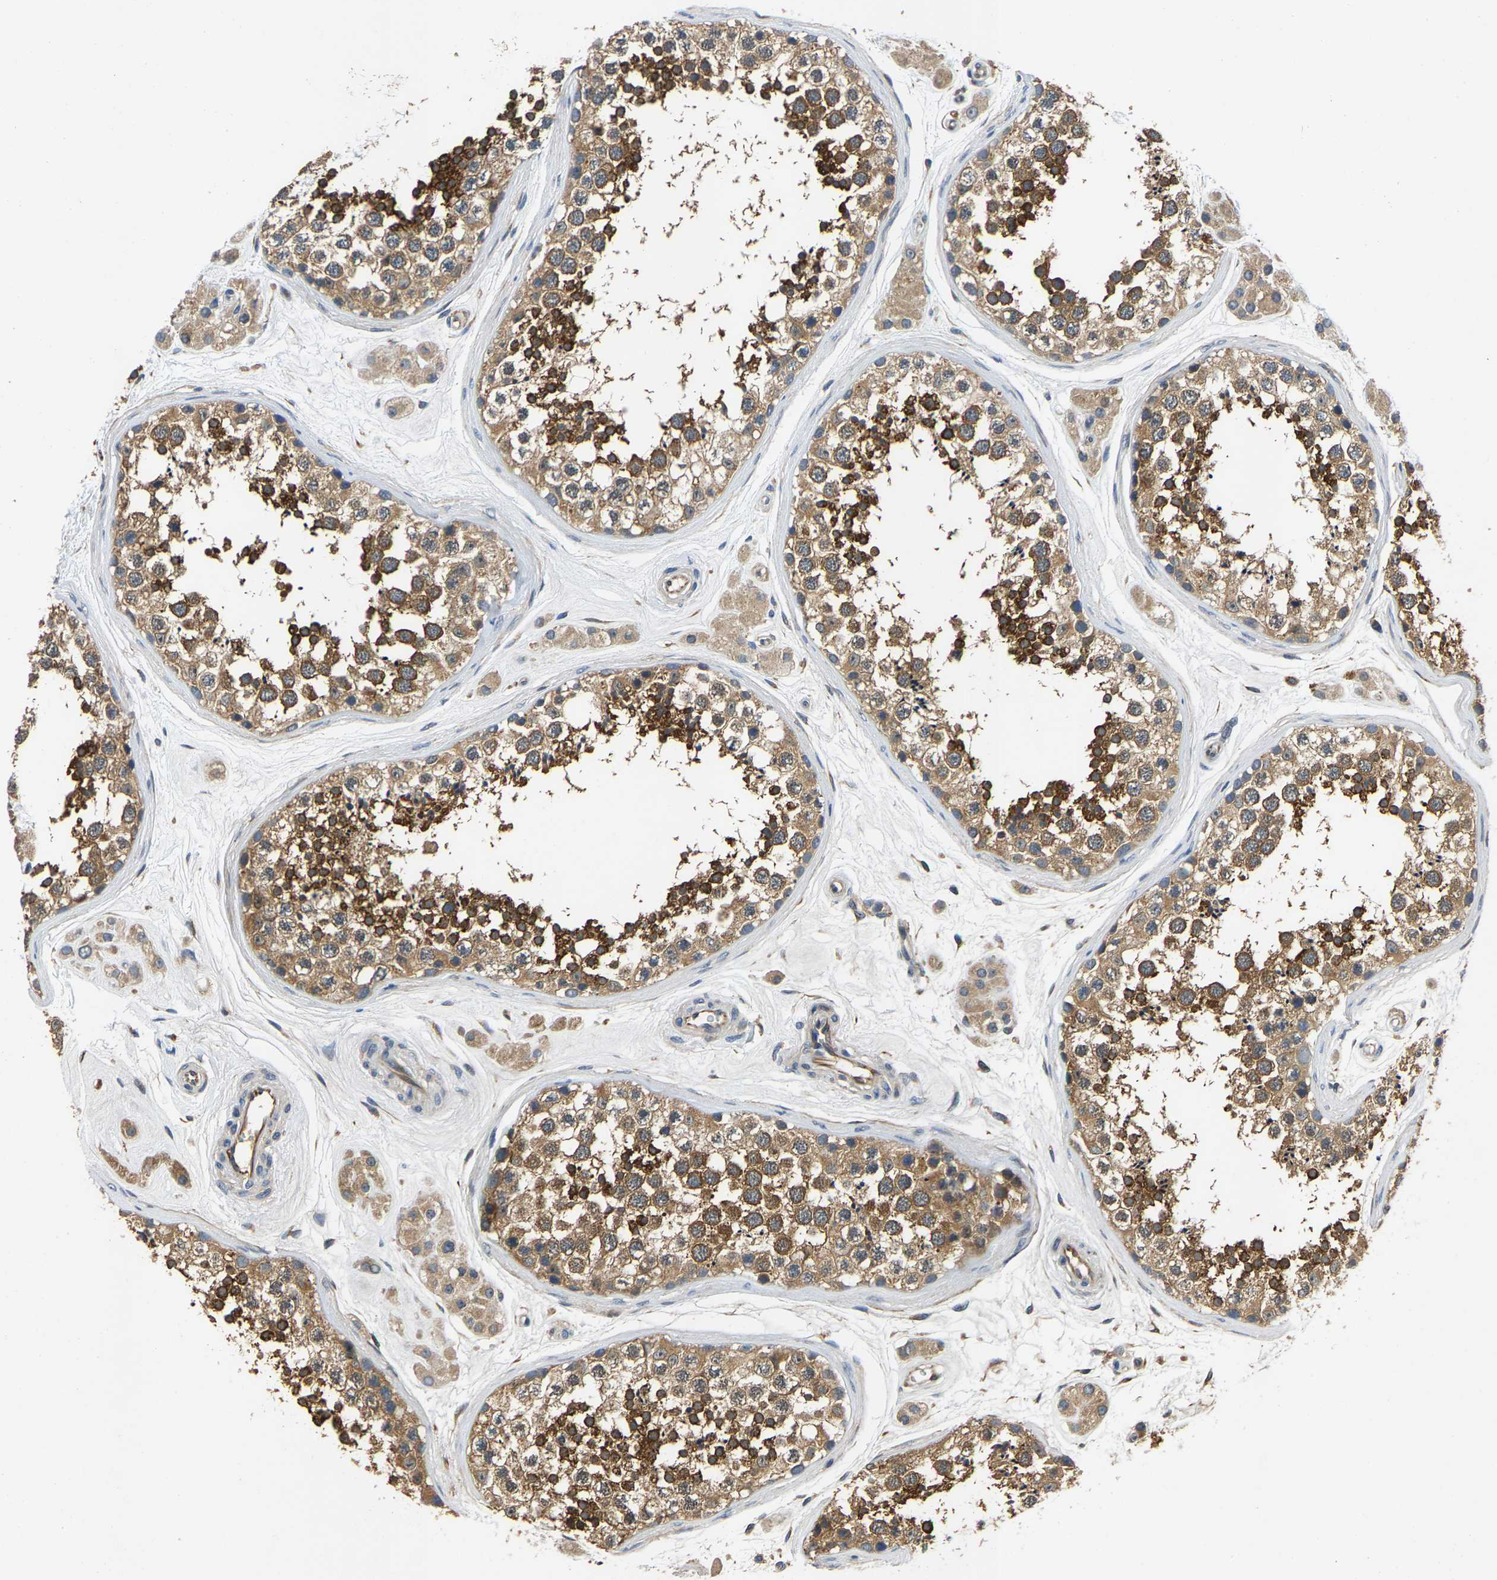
{"staining": {"intensity": "moderate", "quantity": ">75%", "location": "cytoplasmic/membranous"}, "tissue": "testis", "cell_type": "Cells in seminiferous ducts", "image_type": "normal", "snomed": [{"axis": "morphology", "description": "Normal tissue, NOS"}, {"axis": "topography", "description": "Testis"}], "caption": "Protein expression by immunohistochemistry displays moderate cytoplasmic/membranous staining in approximately >75% of cells in seminiferous ducts in unremarkable testis. (brown staining indicates protein expression, while blue staining denotes nuclei).", "gene": "AGBL3", "patient": {"sex": "male", "age": 56}}